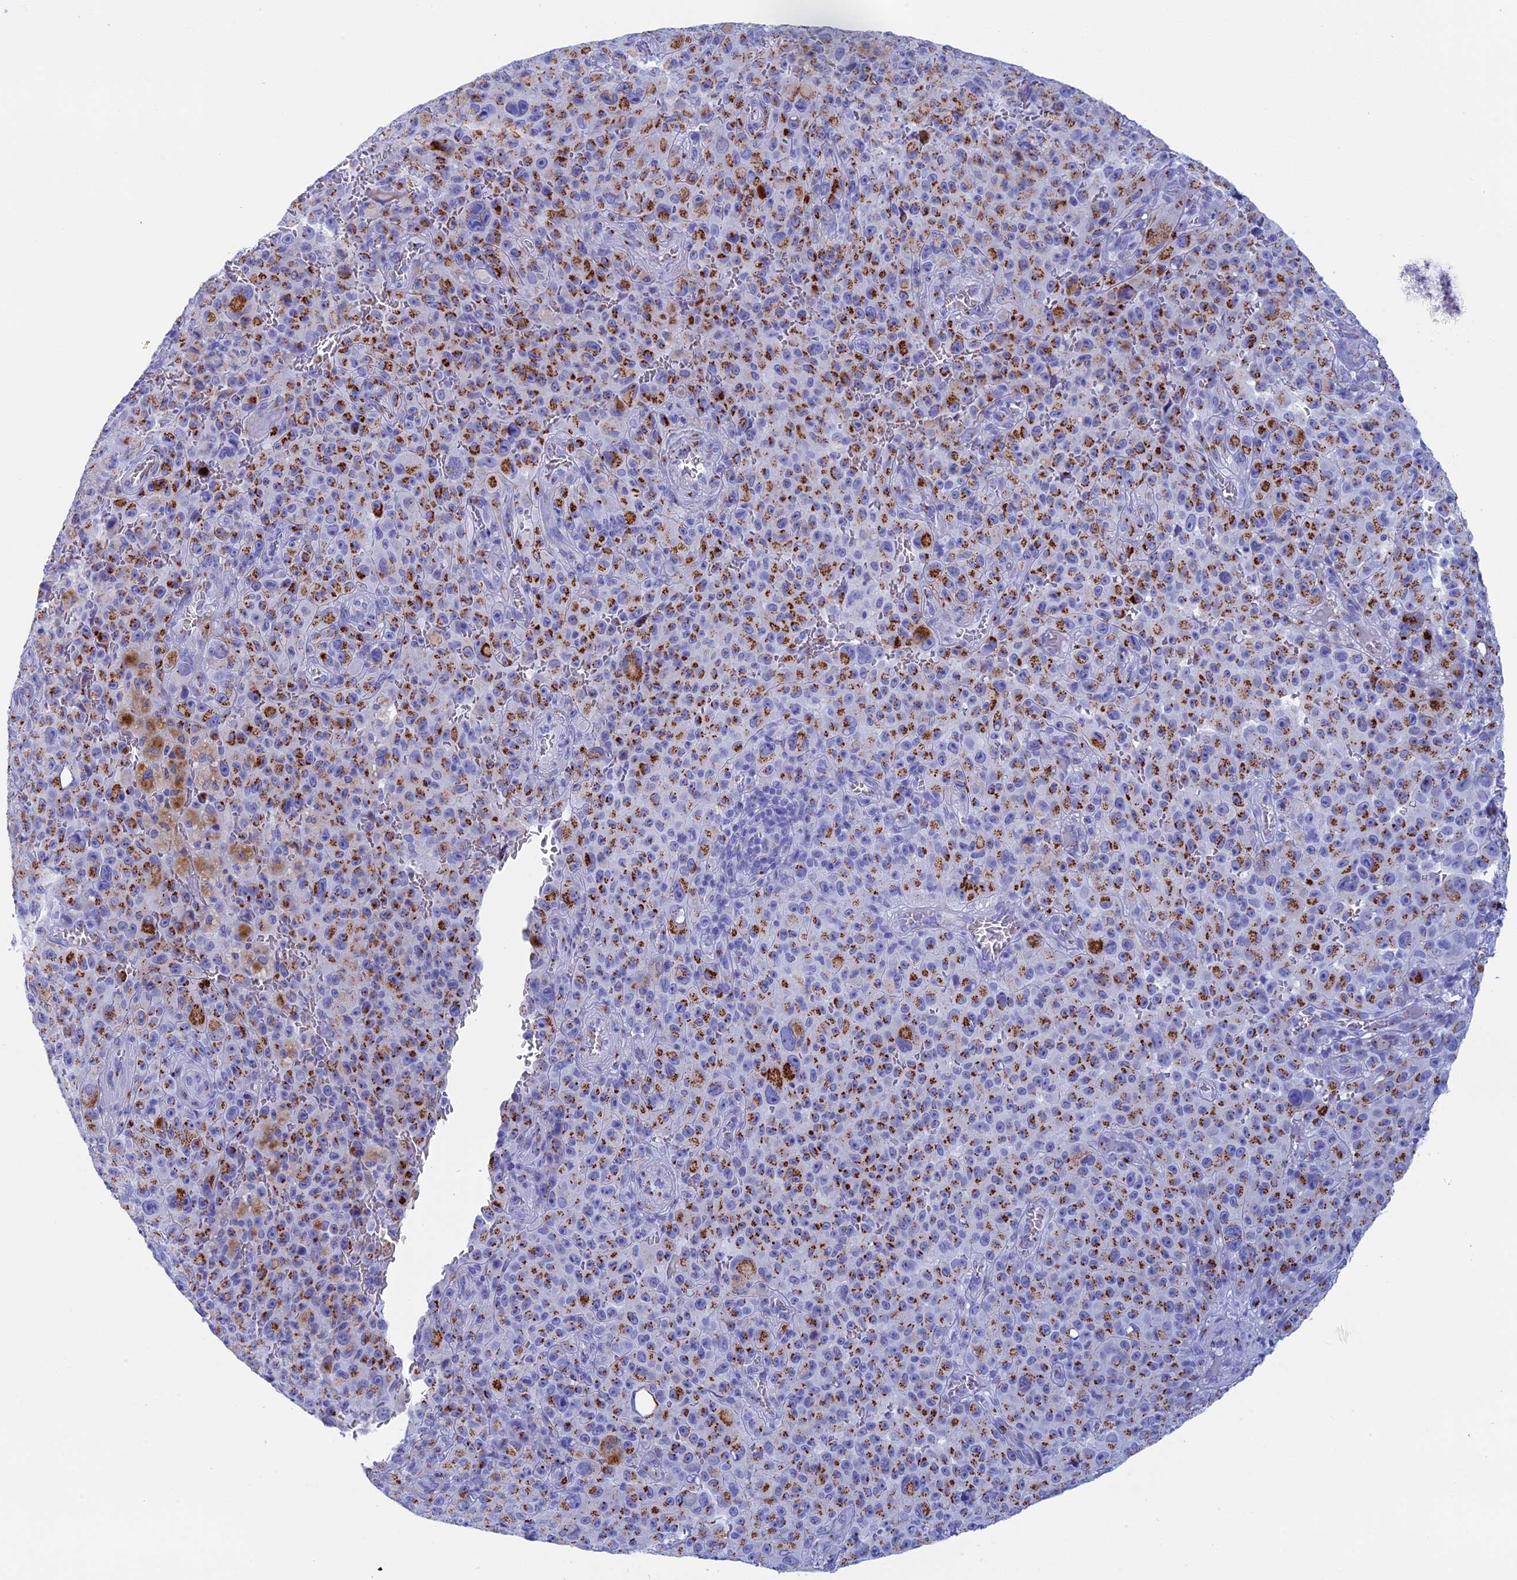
{"staining": {"intensity": "strong", "quantity": ">75%", "location": "cytoplasmic/membranous"}, "tissue": "melanoma", "cell_type": "Tumor cells", "image_type": "cancer", "snomed": [{"axis": "morphology", "description": "Malignant melanoma, NOS"}, {"axis": "topography", "description": "Skin"}], "caption": "Tumor cells demonstrate strong cytoplasmic/membranous staining in approximately >75% of cells in malignant melanoma.", "gene": "ERICH4", "patient": {"sex": "female", "age": 82}}